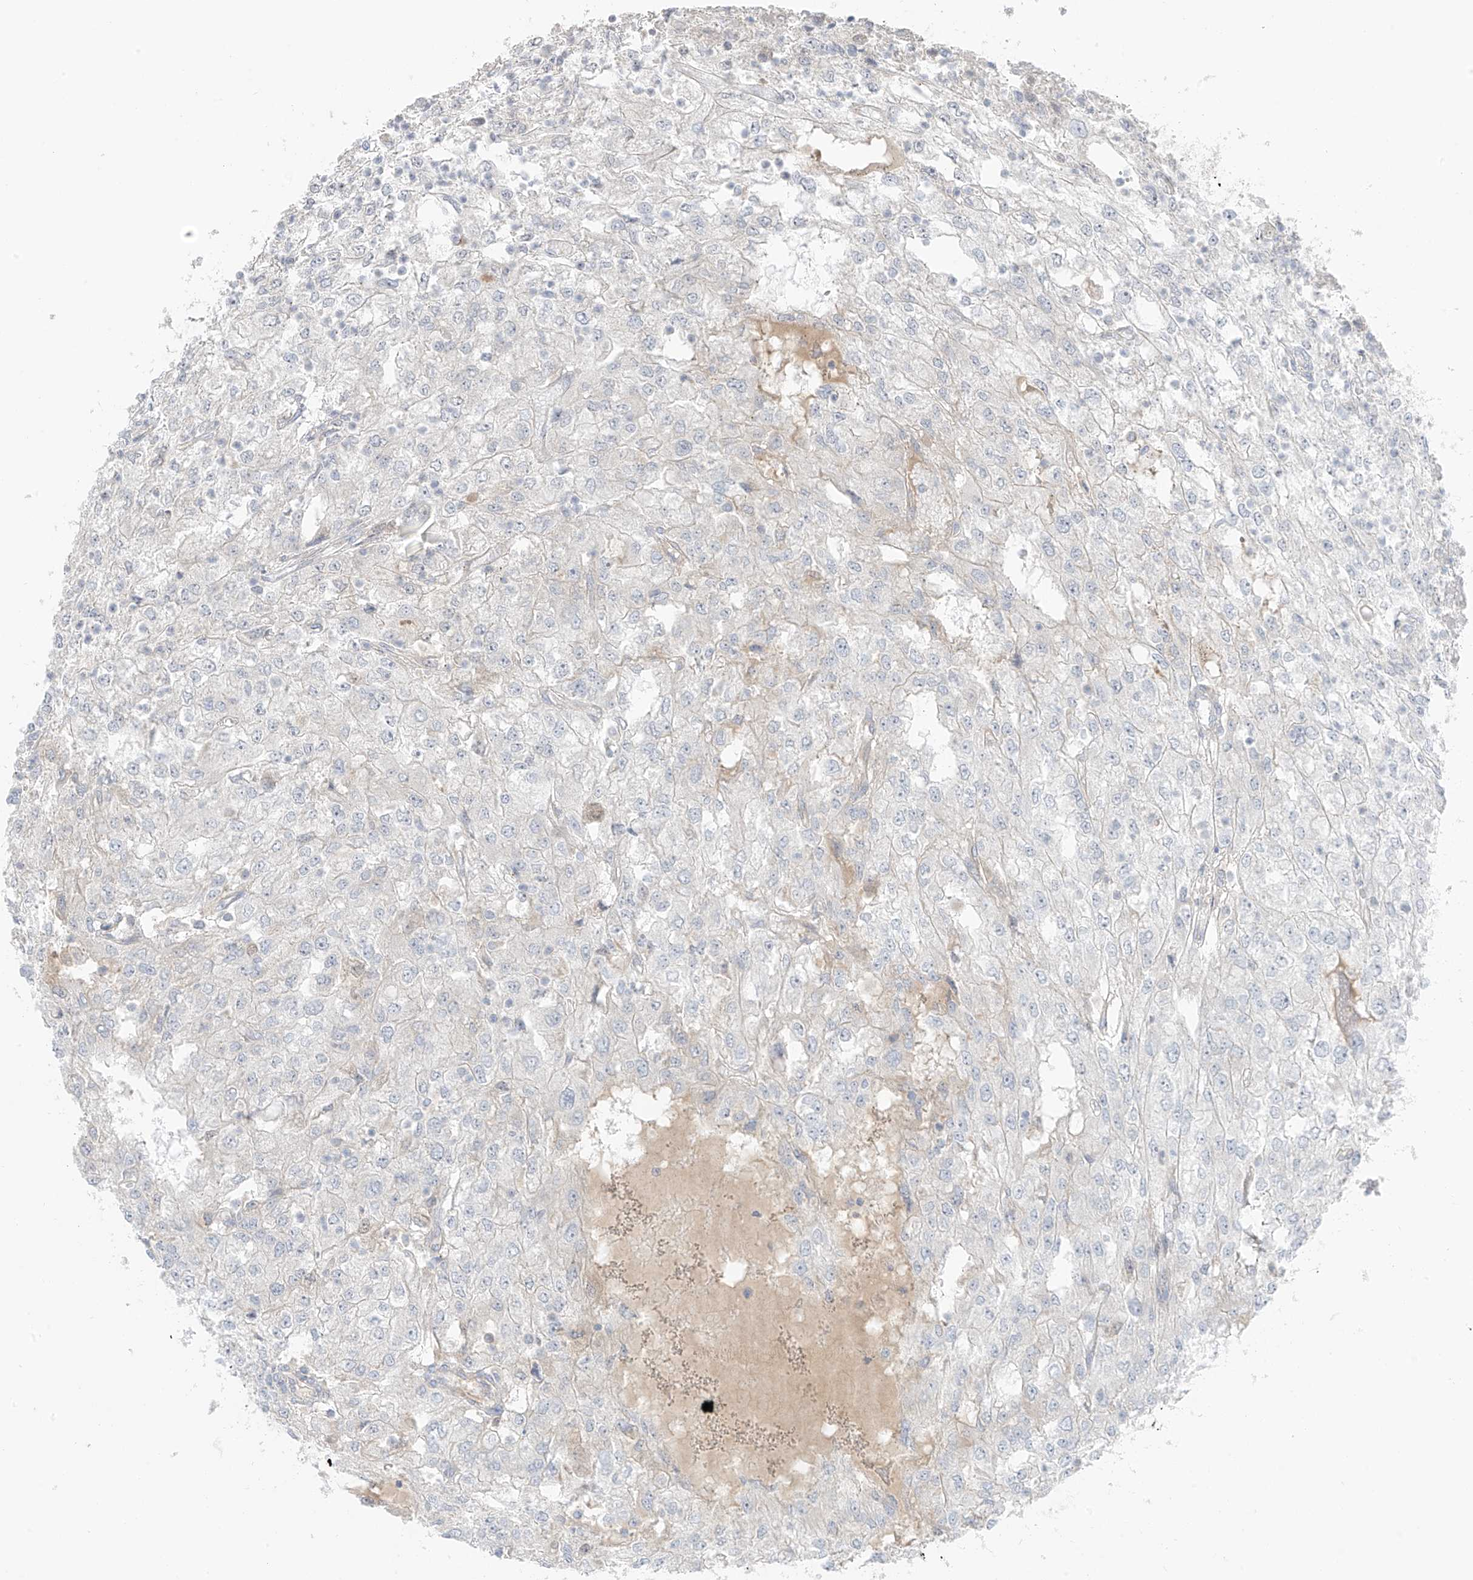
{"staining": {"intensity": "negative", "quantity": "none", "location": "none"}, "tissue": "renal cancer", "cell_type": "Tumor cells", "image_type": "cancer", "snomed": [{"axis": "morphology", "description": "Adenocarcinoma, NOS"}, {"axis": "topography", "description": "Kidney"}], "caption": "Immunohistochemical staining of adenocarcinoma (renal) reveals no significant expression in tumor cells.", "gene": "NALCN", "patient": {"sex": "female", "age": 54}}